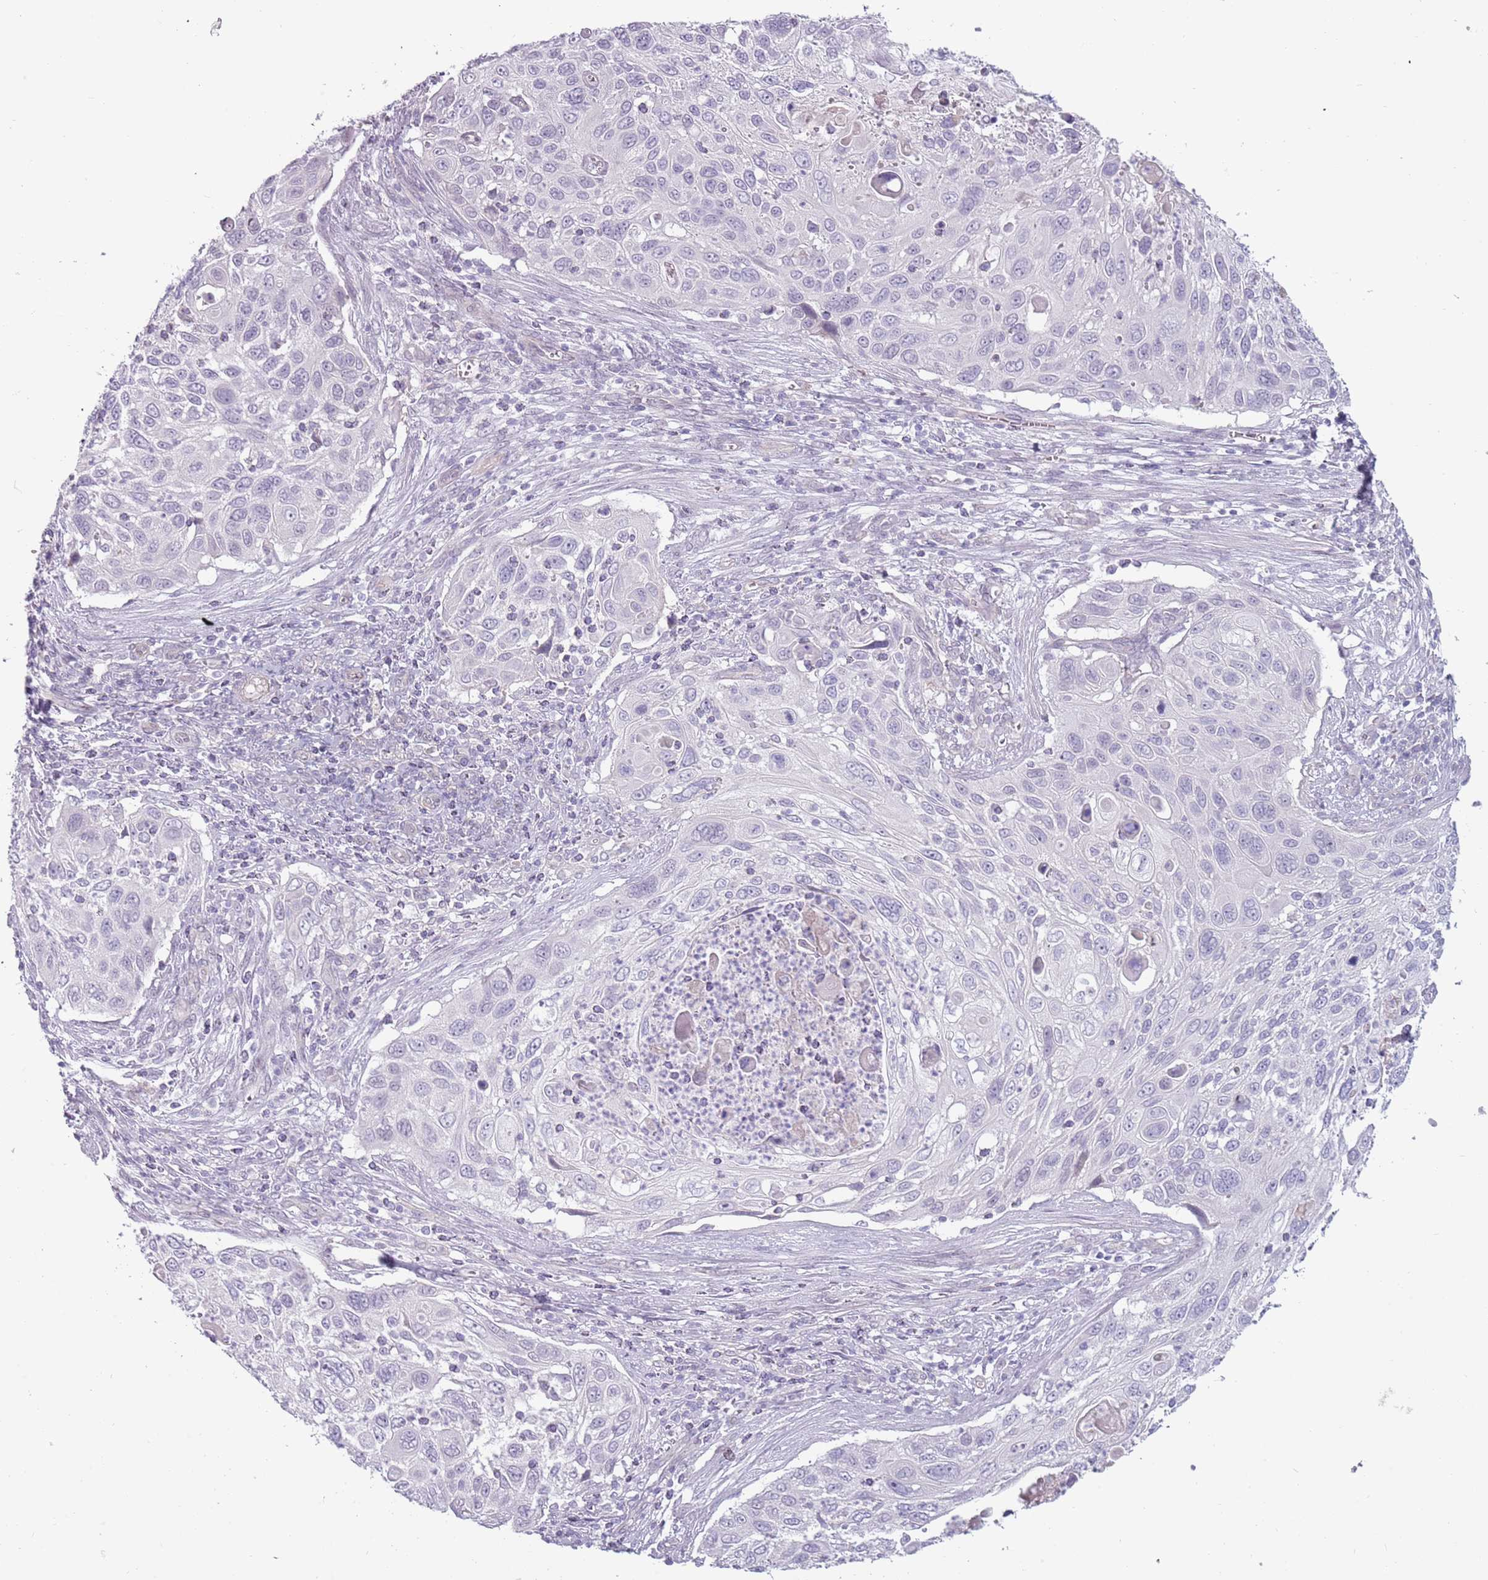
{"staining": {"intensity": "negative", "quantity": "none", "location": "none"}, "tissue": "cervical cancer", "cell_type": "Tumor cells", "image_type": "cancer", "snomed": [{"axis": "morphology", "description": "Squamous cell carcinoma, NOS"}, {"axis": "topography", "description": "Cervix"}], "caption": "IHC micrograph of neoplastic tissue: cervical cancer (squamous cell carcinoma) stained with DAB (3,3'-diaminobenzidine) reveals no significant protein staining in tumor cells. The staining was performed using DAB to visualize the protein expression in brown, while the nuclei were stained in blue with hematoxylin (Magnification: 20x).", "gene": "RFX2", "patient": {"sex": "female", "age": 70}}